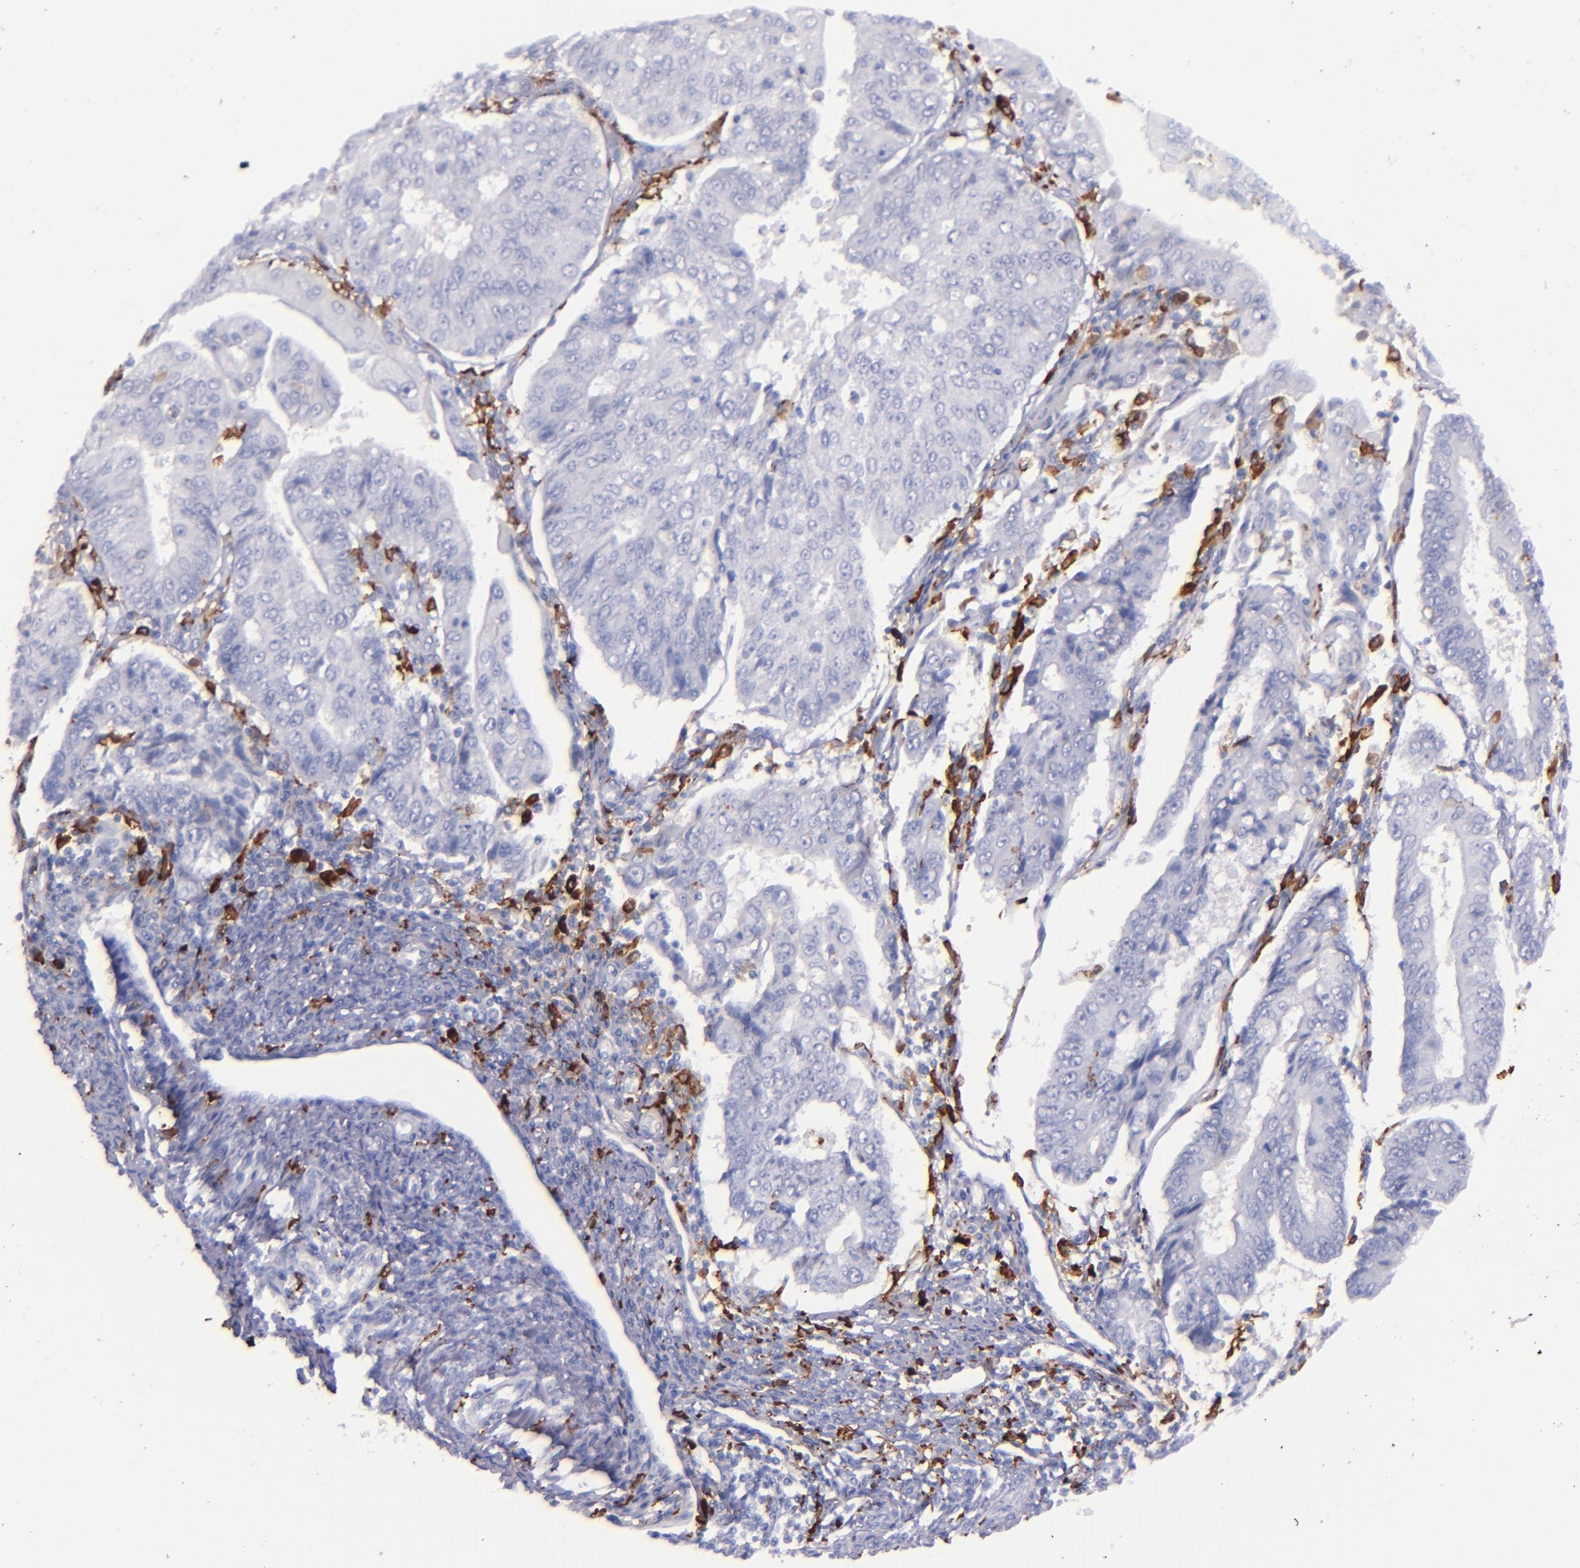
{"staining": {"intensity": "negative", "quantity": "none", "location": "none"}, "tissue": "endometrial cancer", "cell_type": "Tumor cells", "image_type": "cancer", "snomed": [{"axis": "morphology", "description": "Adenocarcinoma, NOS"}, {"axis": "topography", "description": "Endometrium"}], "caption": "Endometrial adenocarcinoma stained for a protein using IHC exhibits no positivity tumor cells.", "gene": "CD163", "patient": {"sex": "female", "age": 75}}